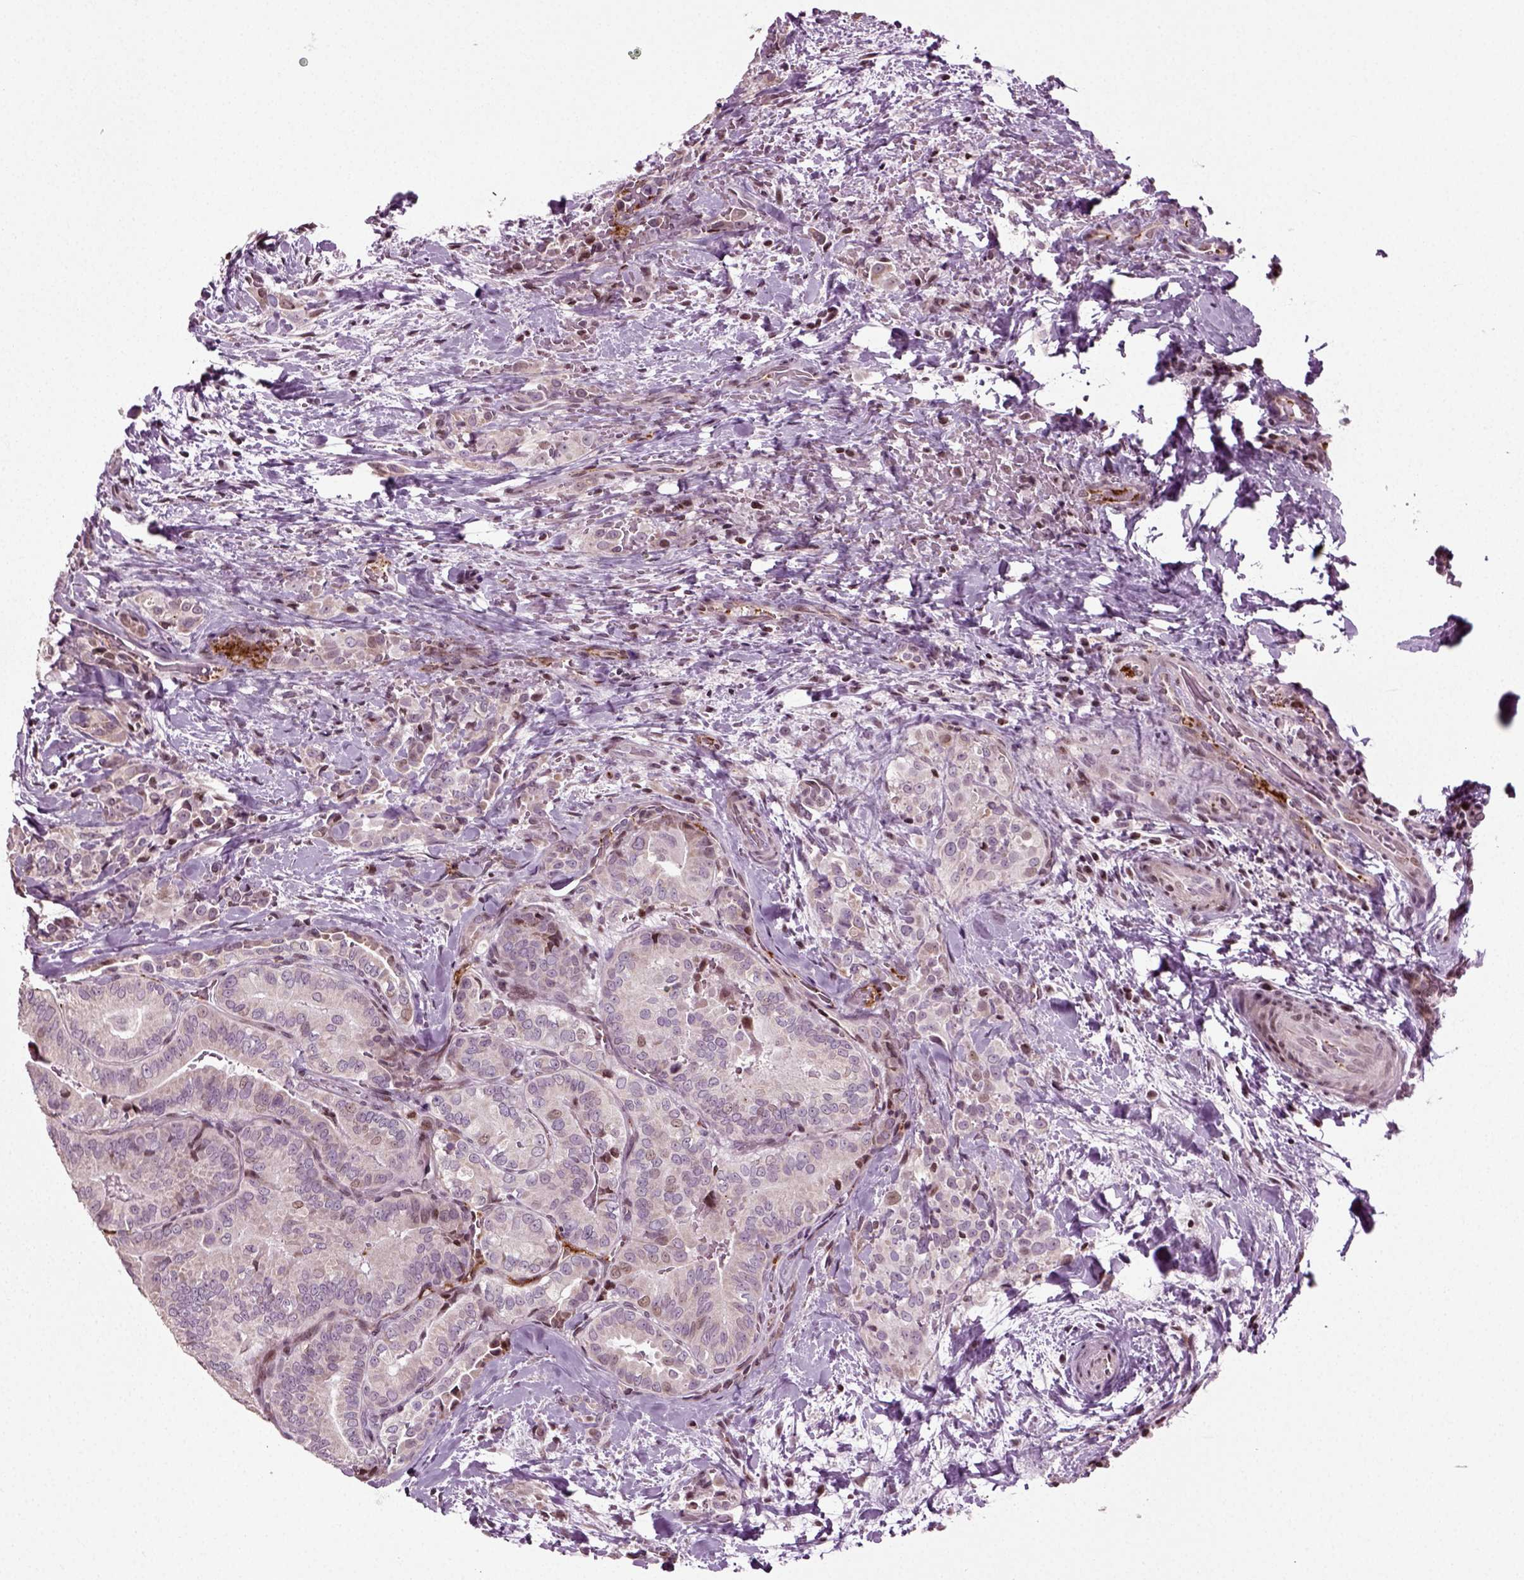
{"staining": {"intensity": "weak", "quantity": "<25%", "location": "nuclear"}, "tissue": "thyroid cancer", "cell_type": "Tumor cells", "image_type": "cancer", "snomed": [{"axis": "morphology", "description": "Papillary adenocarcinoma, NOS"}, {"axis": "topography", "description": "Thyroid gland"}], "caption": "Tumor cells show no significant protein positivity in papillary adenocarcinoma (thyroid).", "gene": "HEYL", "patient": {"sex": "male", "age": 61}}